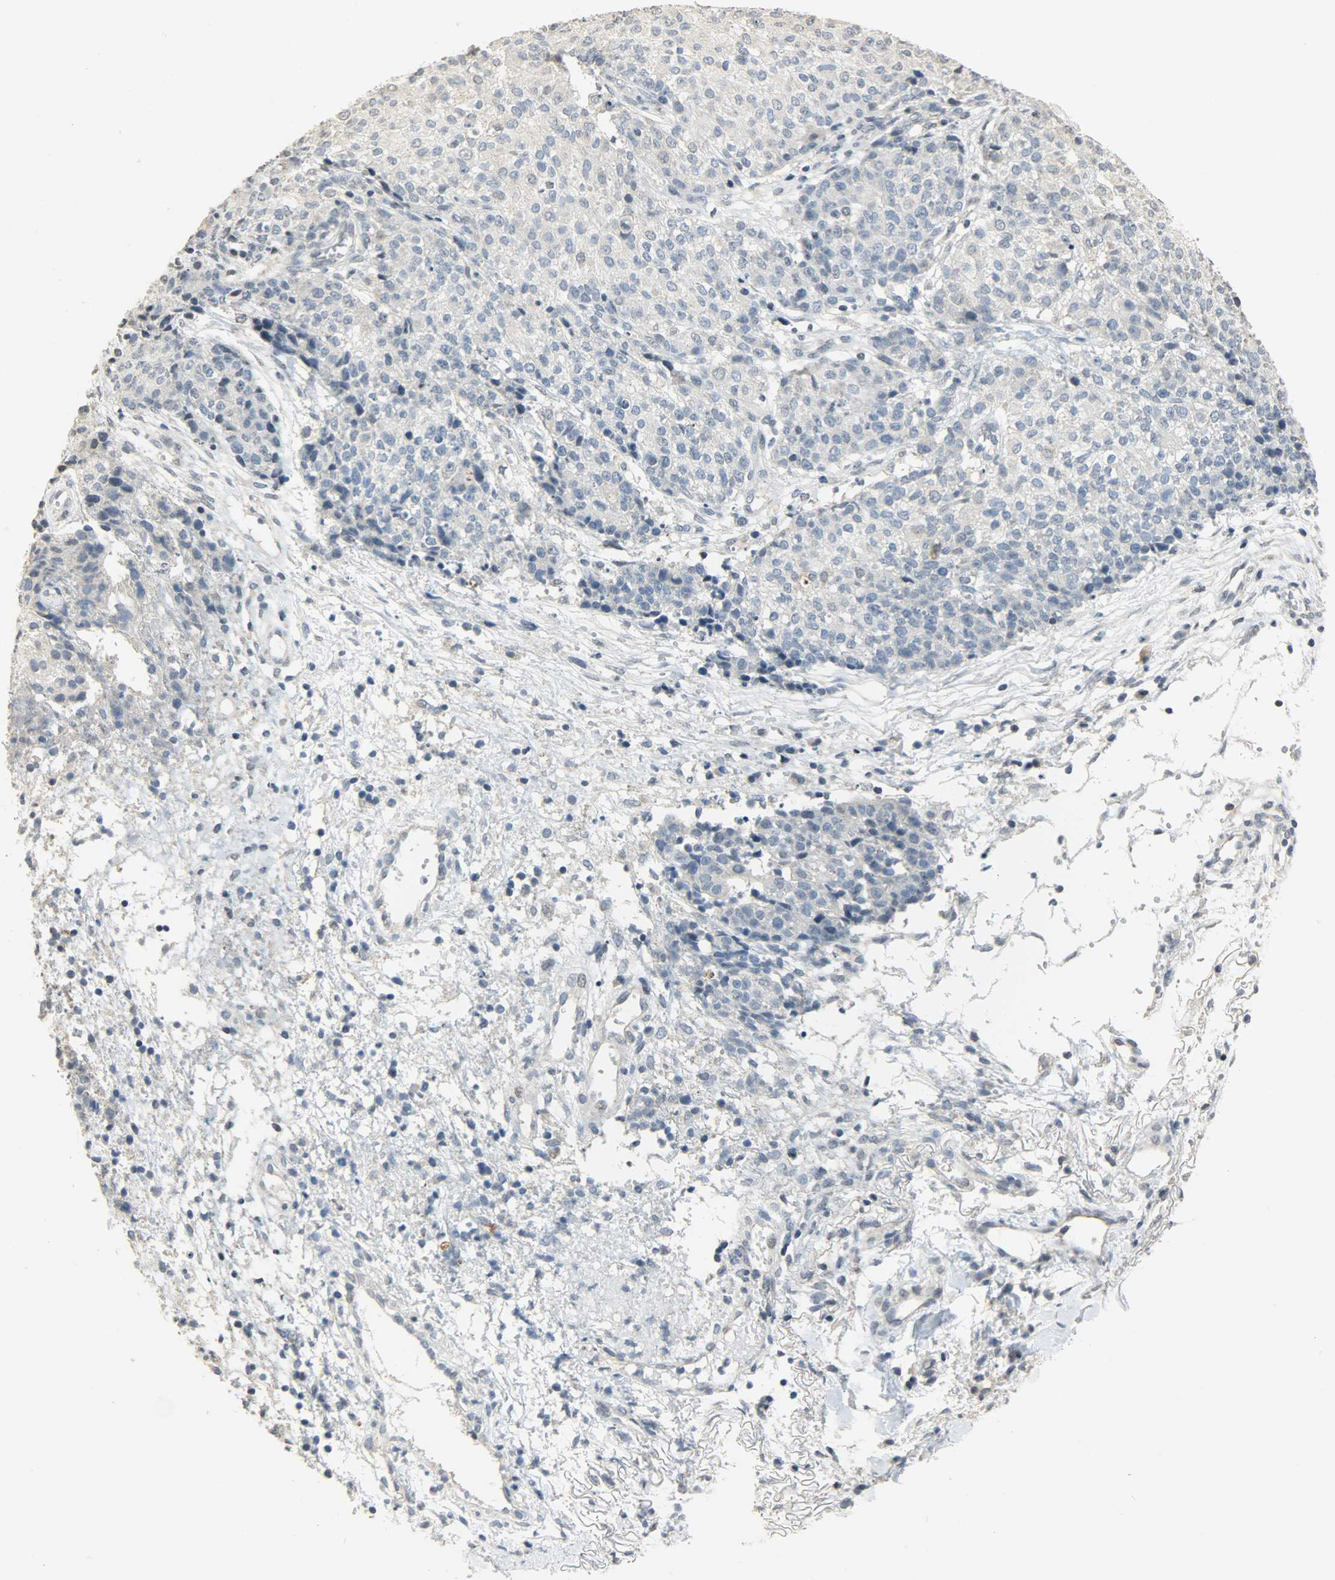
{"staining": {"intensity": "negative", "quantity": "none", "location": "none"}, "tissue": "ovarian cancer", "cell_type": "Tumor cells", "image_type": "cancer", "snomed": [{"axis": "morphology", "description": "Carcinoma, endometroid"}, {"axis": "topography", "description": "Ovary"}], "caption": "Immunohistochemistry (IHC) image of human endometroid carcinoma (ovarian) stained for a protein (brown), which displays no staining in tumor cells.", "gene": "DNAJB6", "patient": {"sex": "female", "age": 42}}